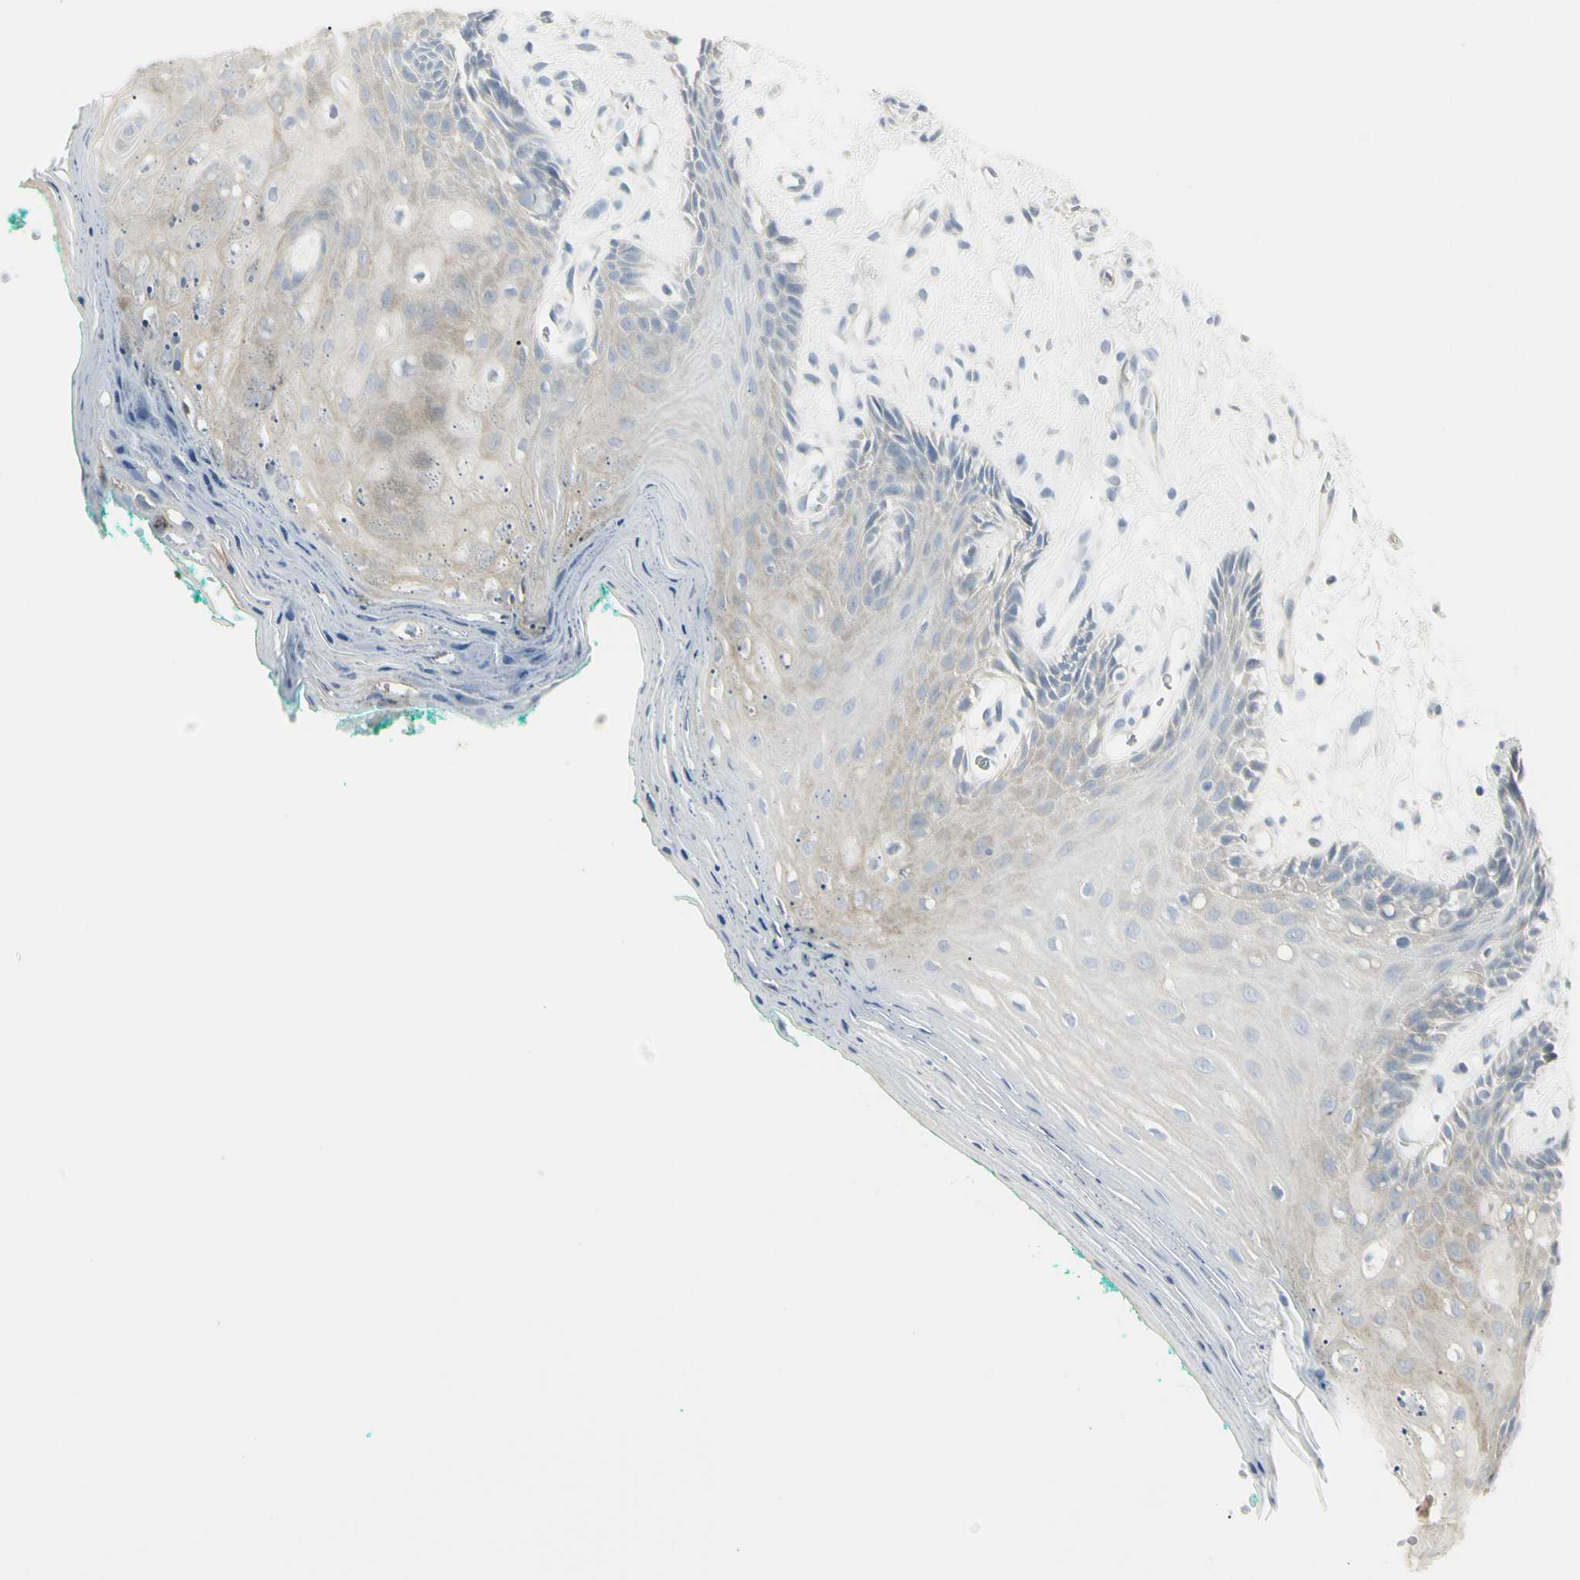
{"staining": {"intensity": "negative", "quantity": "none", "location": "none"}, "tissue": "oral mucosa", "cell_type": "Squamous epithelial cells", "image_type": "normal", "snomed": [{"axis": "morphology", "description": "Normal tissue, NOS"}, {"axis": "topography", "description": "Skeletal muscle"}, {"axis": "topography", "description": "Oral tissue"}, {"axis": "topography", "description": "Peripheral nerve tissue"}], "caption": "This is a micrograph of immunohistochemistry staining of benign oral mucosa, which shows no staining in squamous epithelial cells.", "gene": "PIP", "patient": {"sex": "female", "age": 84}}